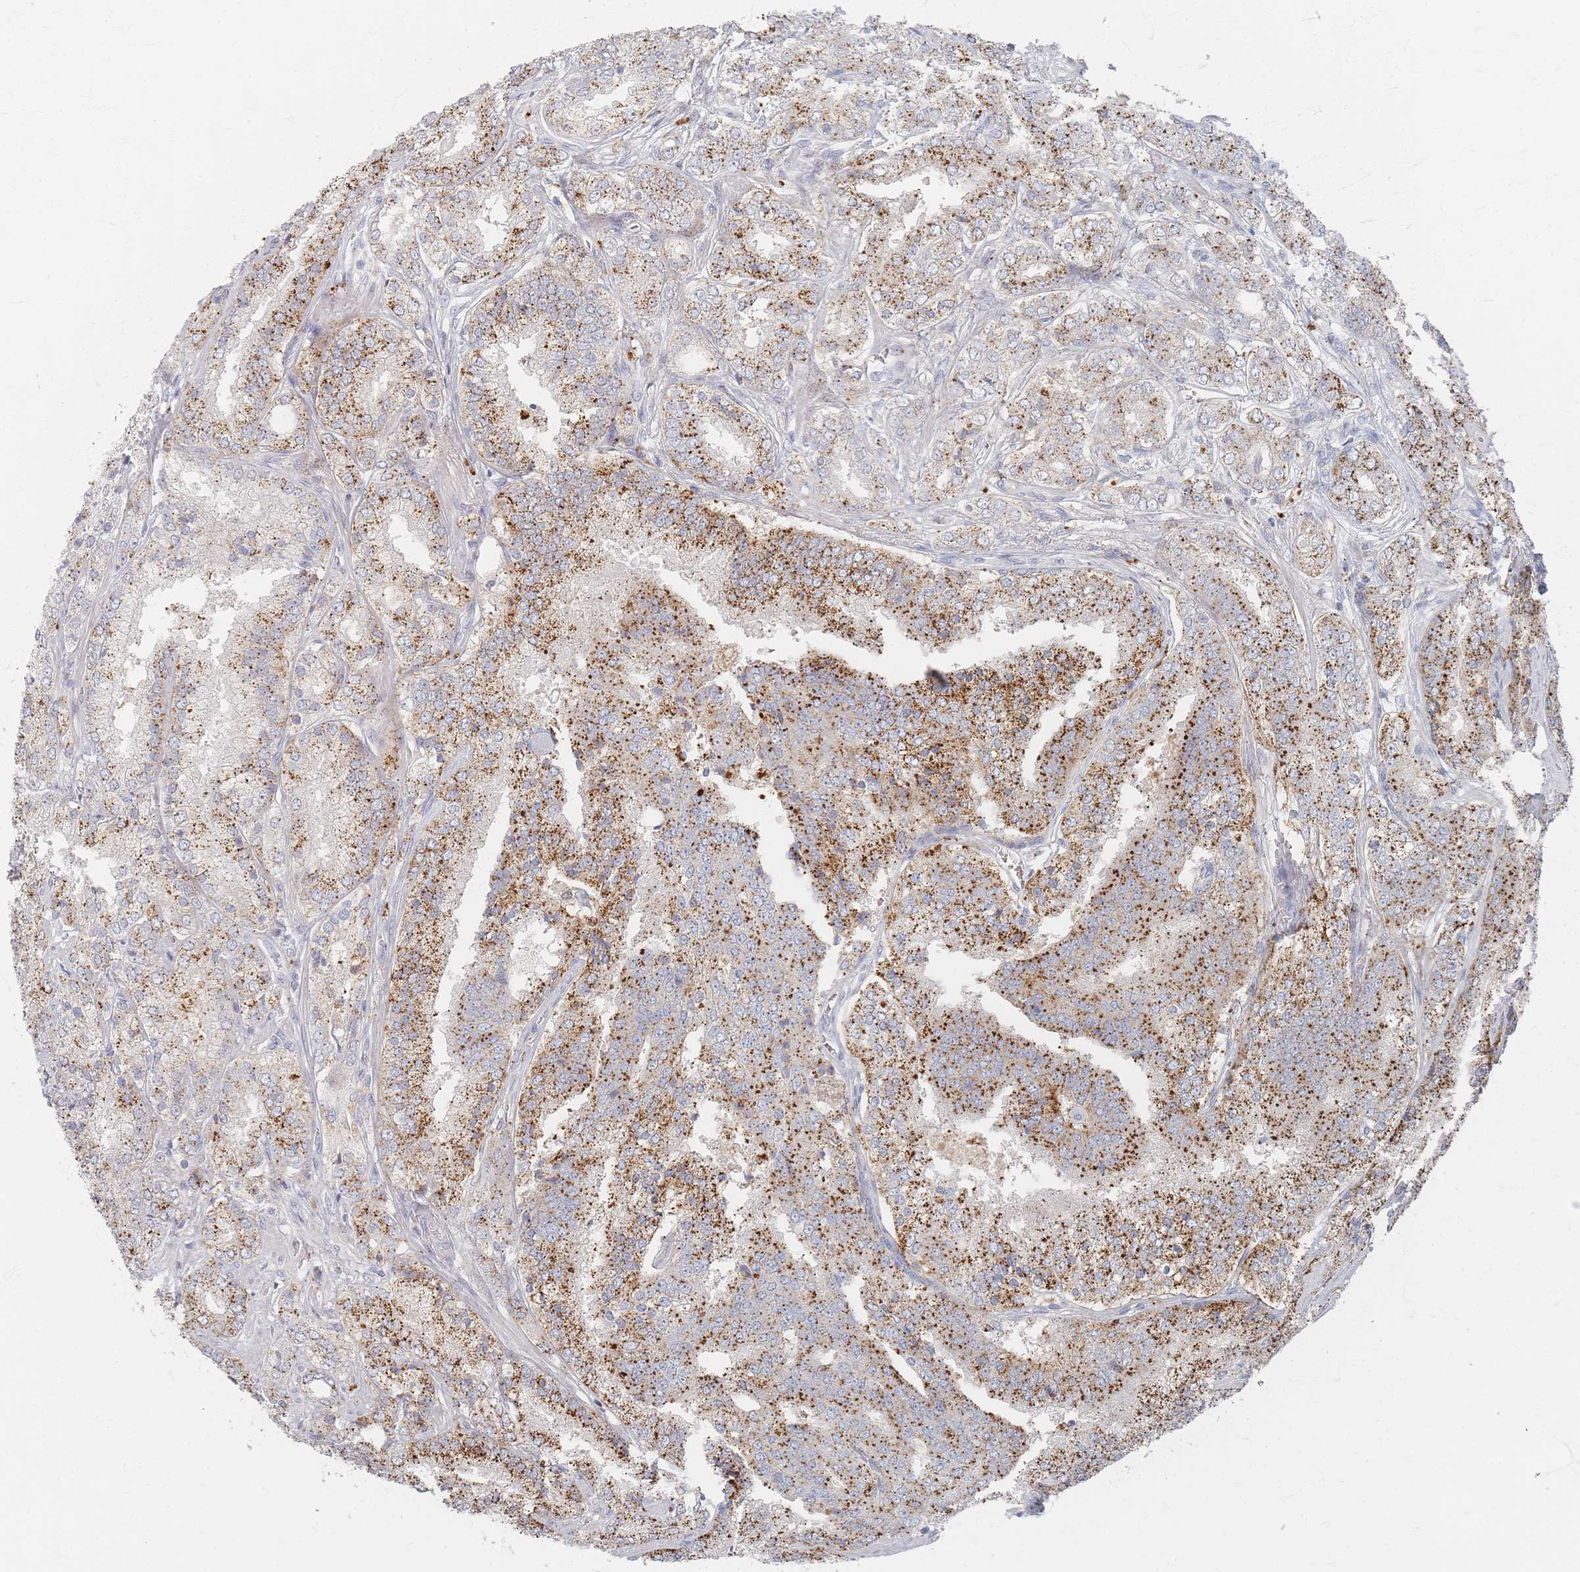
{"staining": {"intensity": "strong", "quantity": ">75%", "location": "cytoplasmic/membranous"}, "tissue": "prostate cancer", "cell_type": "Tumor cells", "image_type": "cancer", "snomed": [{"axis": "morphology", "description": "Adenocarcinoma, High grade"}, {"axis": "topography", "description": "Prostate"}], "caption": "DAB immunohistochemical staining of prostate adenocarcinoma (high-grade) exhibits strong cytoplasmic/membranous protein positivity in about >75% of tumor cells.", "gene": "SLC2A11", "patient": {"sex": "male", "age": 63}}